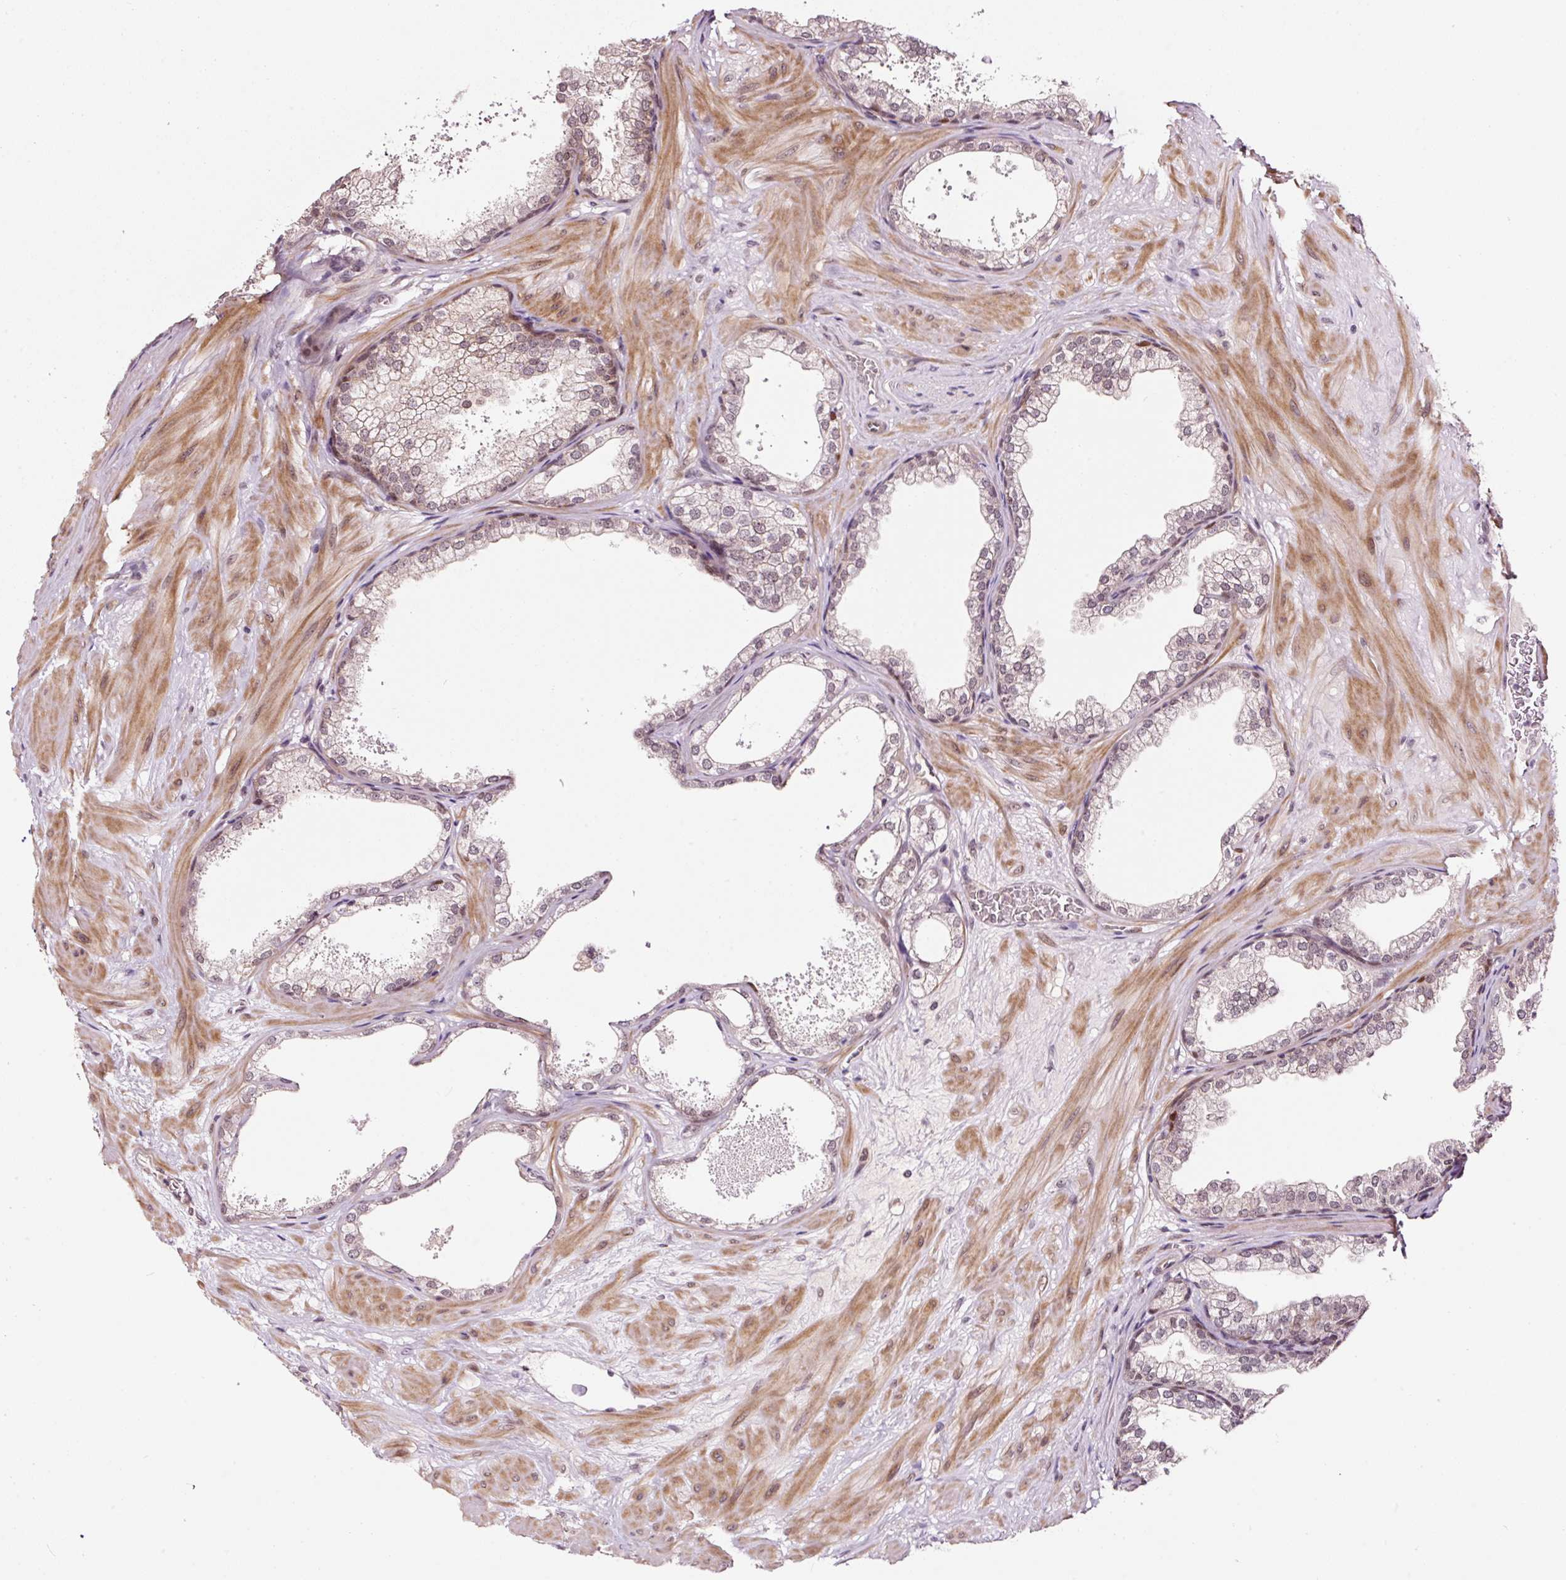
{"staining": {"intensity": "weak", "quantity": "25%-75%", "location": "nuclear"}, "tissue": "prostate", "cell_type": "Glandular cells", "image_type": "normal", "snomed": [{"axis": "morphology", "description": "Normal tissue, NOS"}, {"axis": "topography", "description": "Prostate"}], "caption": "The photomicrograph shows staining of unremarkable prostate, revealing weak nuclear protein expression (brown color) within glandular cells.", "gene": "RFC4", "patient": {"sex": "male", "age": 37}}